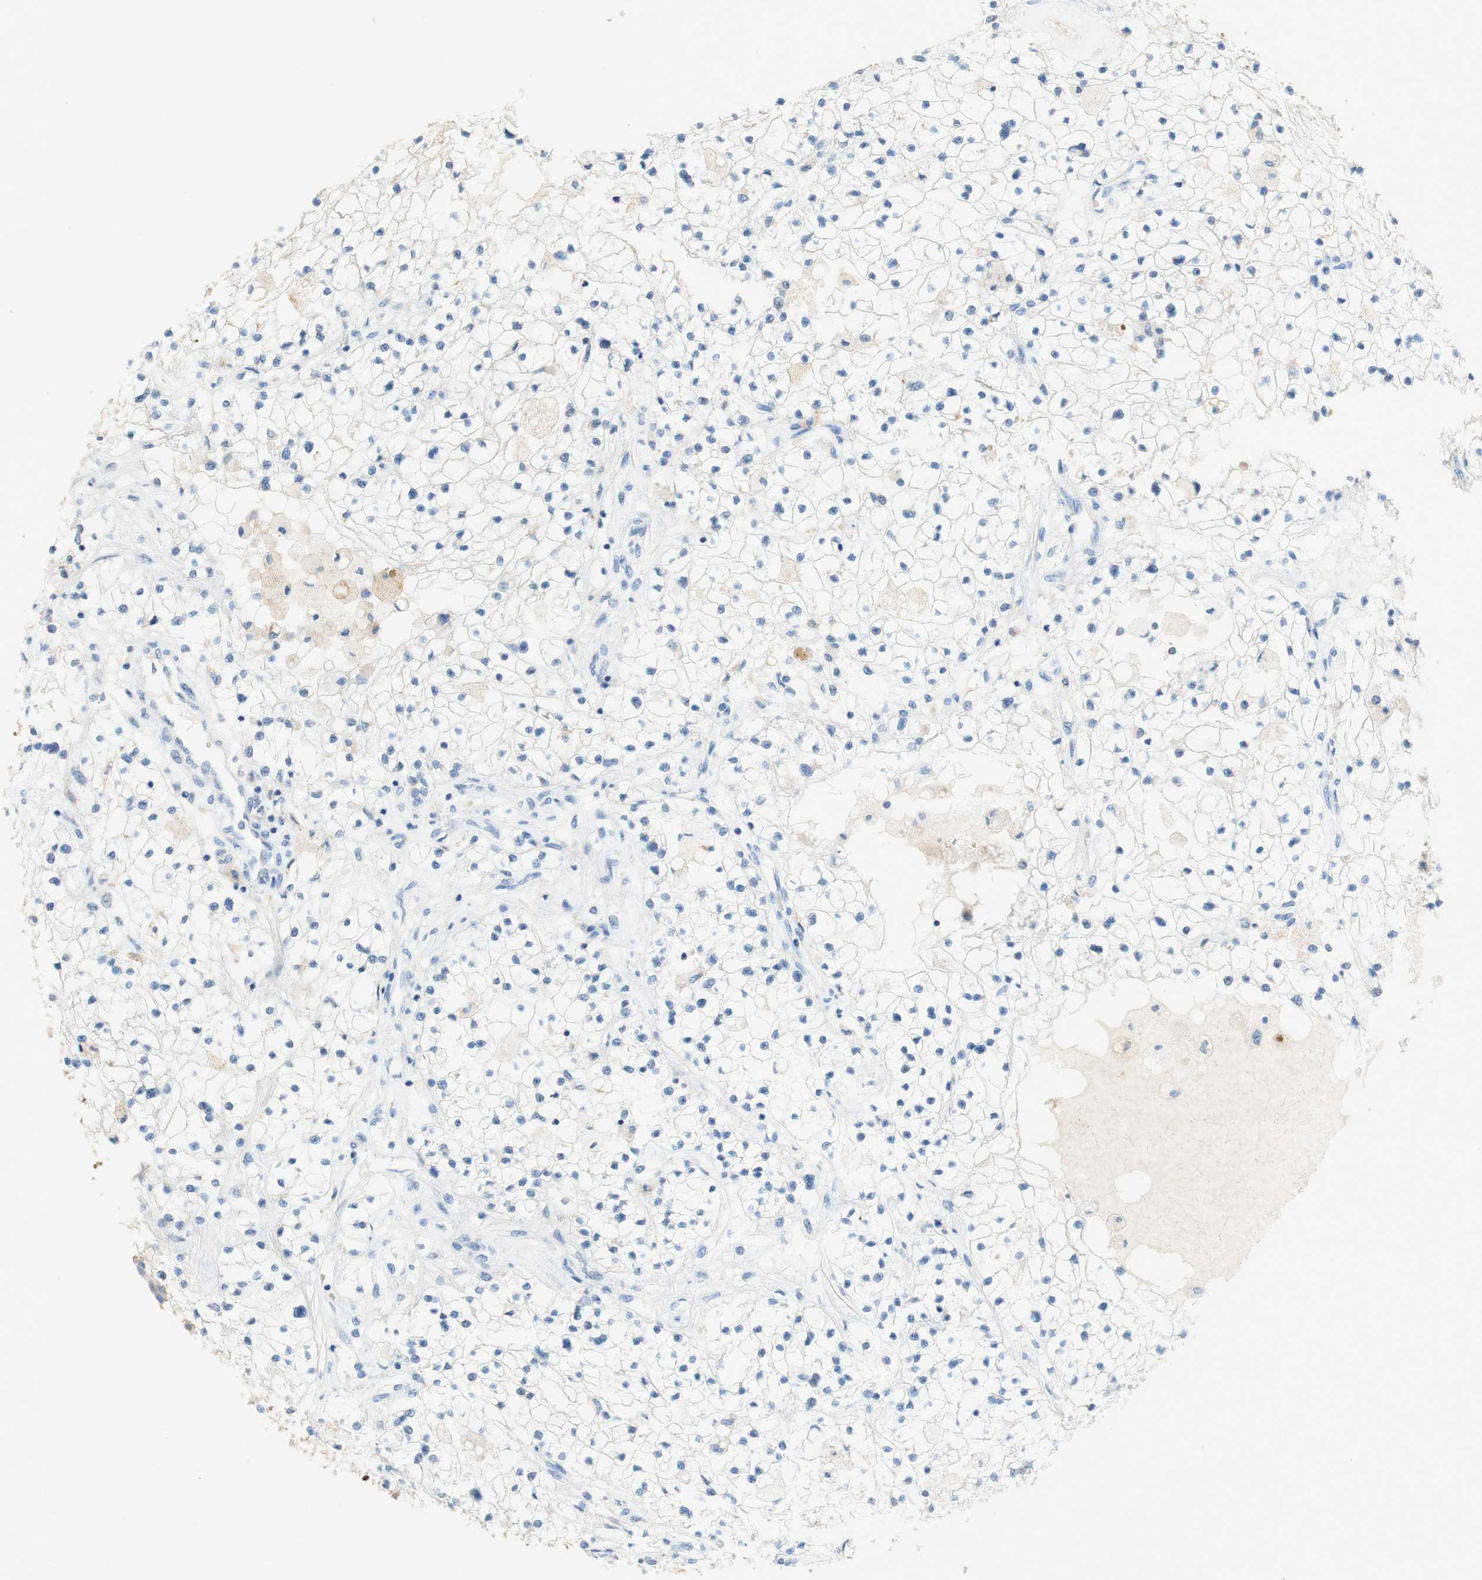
{"staining": {"intensity": "negative", "quantity": "none", "location": "none"}, "tissue": "renal cancer", "cell_type": "Tumor cells", "image_type": "cancer", "snomed": [{"axis": "morphology", "description": "Adenocarcinoma, NOS"}, {"axis": "topography", "description": "Kidney"}], "caption": "Tumor cells show no significant staining in renal cancer (adenocarcinoma).", "gene": "POLR2J3", "patient": {"sex": "male", "age": 68}}